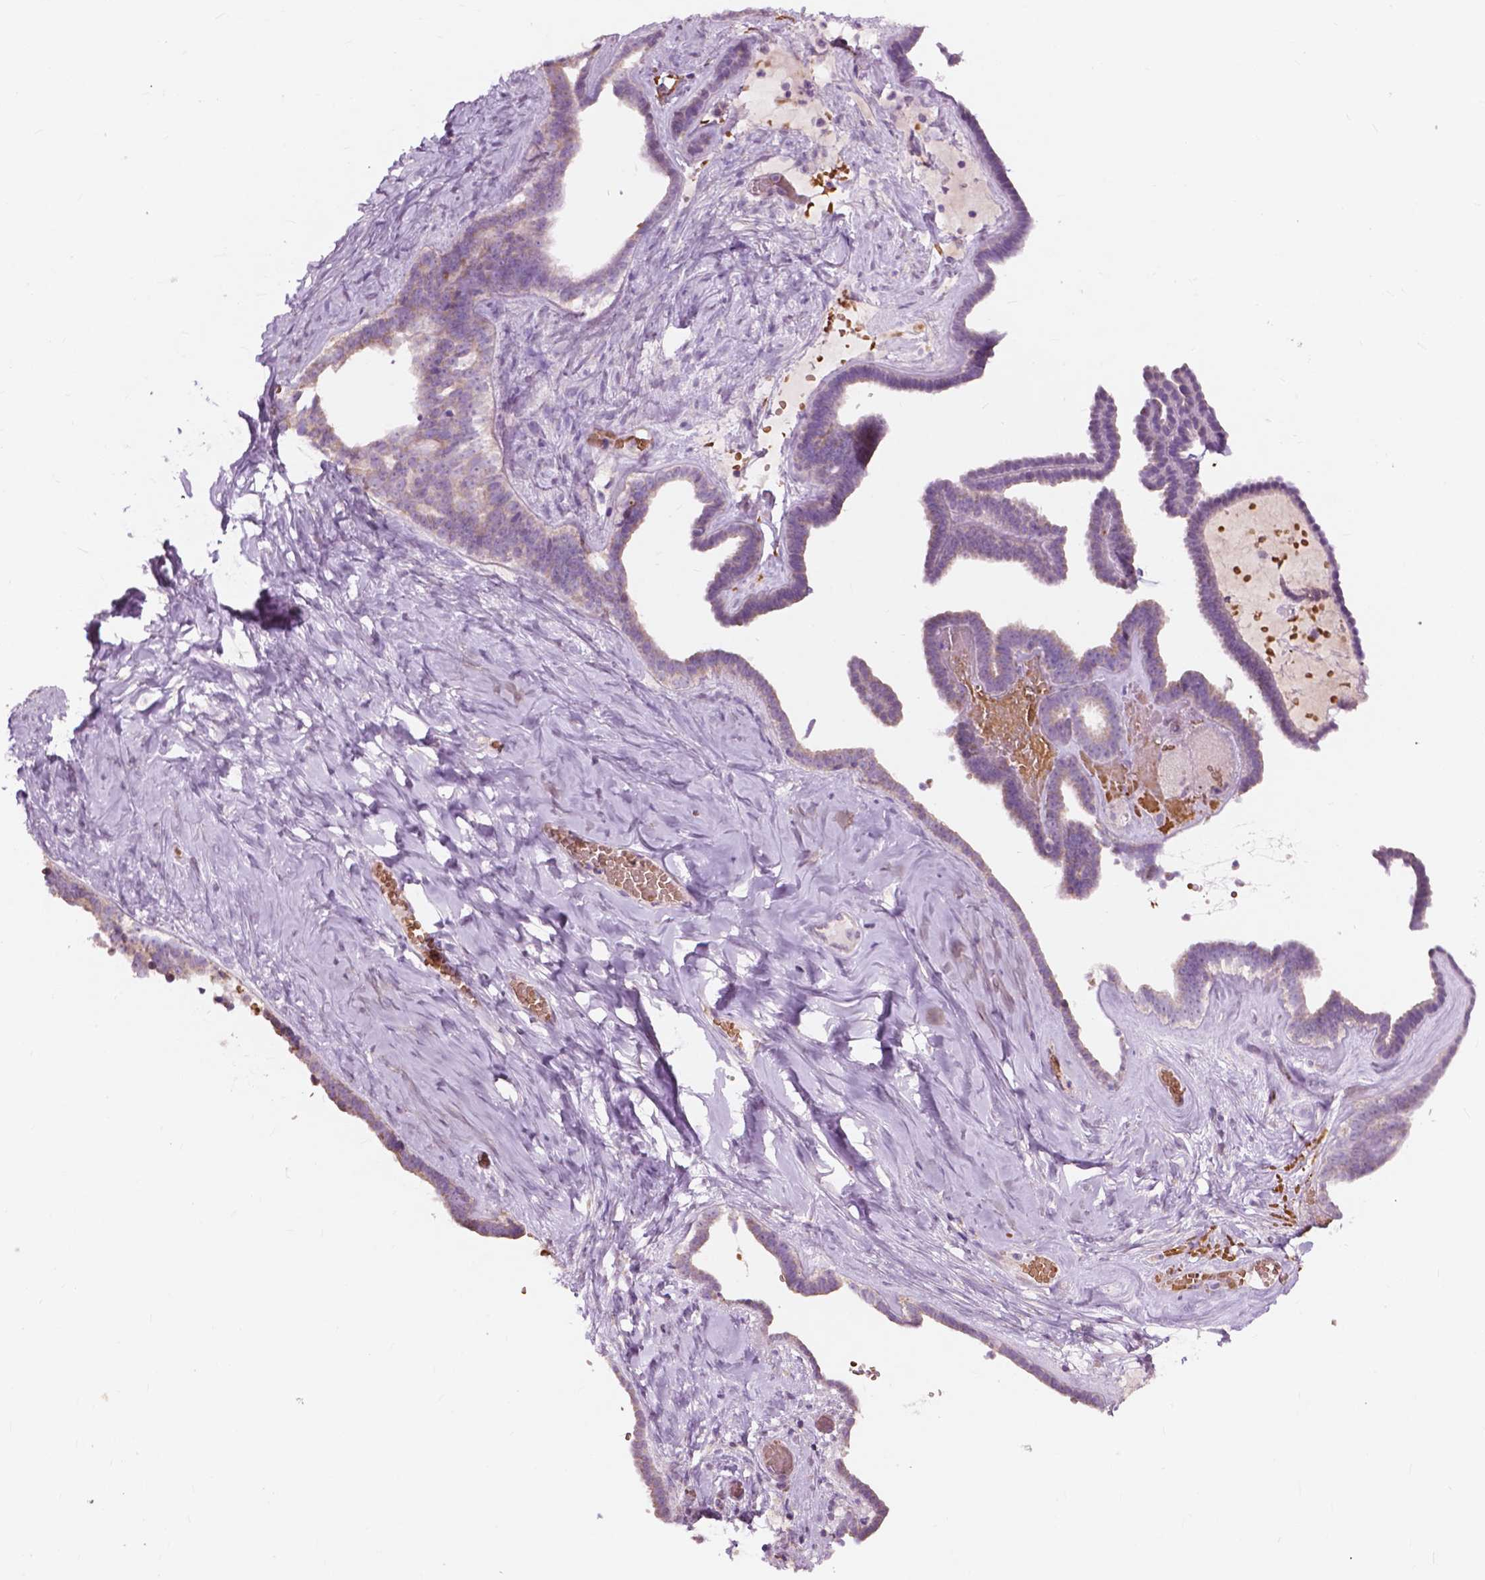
{"staining": {"intensity": "weak", "quantity": "<25%", "location": "cytoplasmic/membranous"}, "tissue": "ovarian cancer", "cell_type": "Tumor cells", "image_type": "cancer", "snomed": [{"axis": "morphology", "description": "Cystadenocarcinoma, serous, NOS"}, {"axis": "topography", "description": "Ovary"}], "caption": "Ovarian cancer (serous cystadenocarcinoma) was stained to show a protein in brown. There is no significant staining in tumor cells. (DAB IHC with hematoxylin counter stain).", "gene": "NDUFS1", "patient": {"sex": "female", "age": 71}}